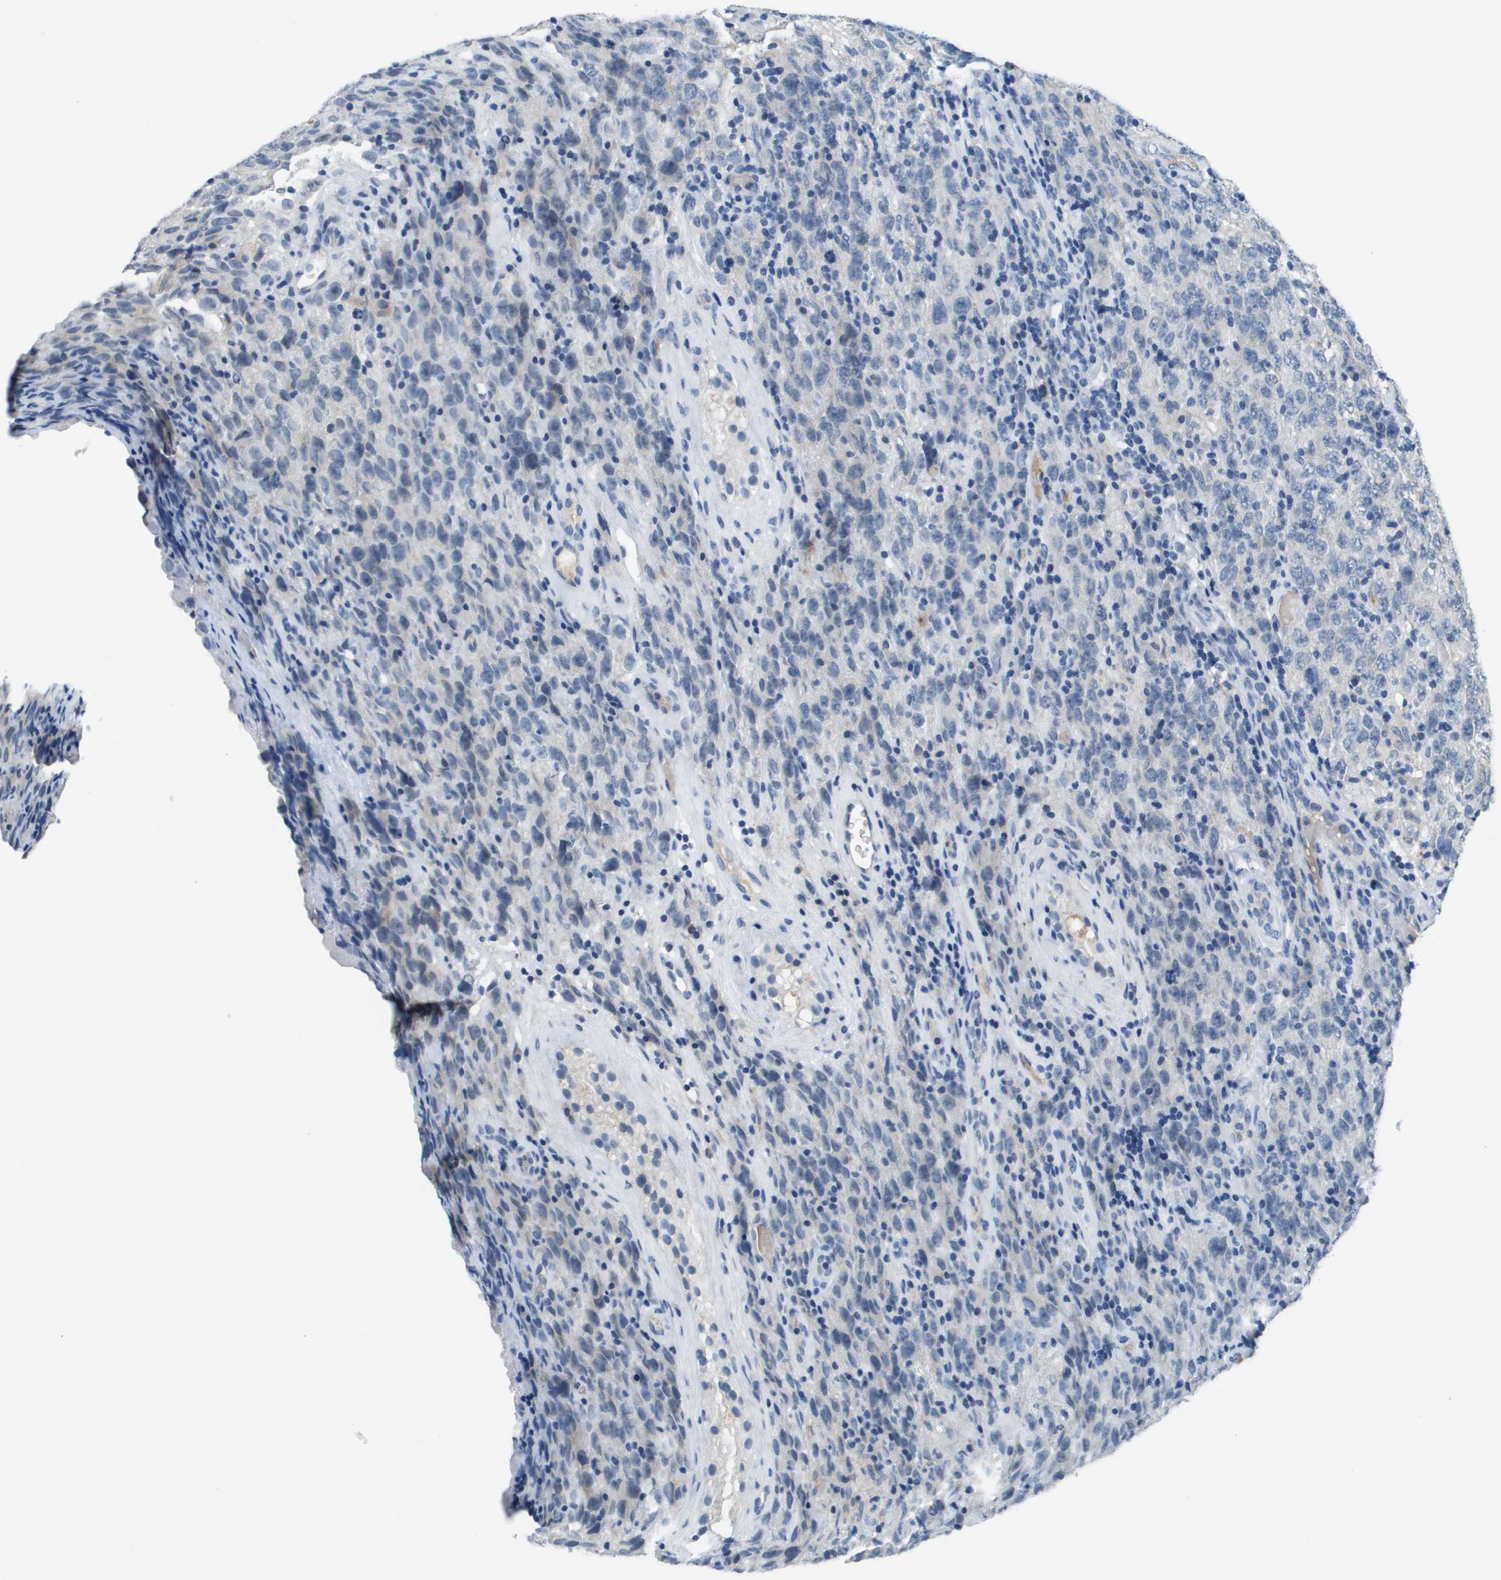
{"staining": {"intensity": "negative", "quantity": "none", "location": "none"}, "tissue": "testis cancer", "cell_type": "Tumor cells", "image_type": "cancer", "snomed": [{"axis": "morphology", "description": "Seminoma, NOS"}, {"axis": "topography", "description": "Testis"}], "caption": "The image displays no staining of tumor cells in testis cancer (seminoma).", "gene": "NCS1", "patient": {"sex": "male", "age": 52}}